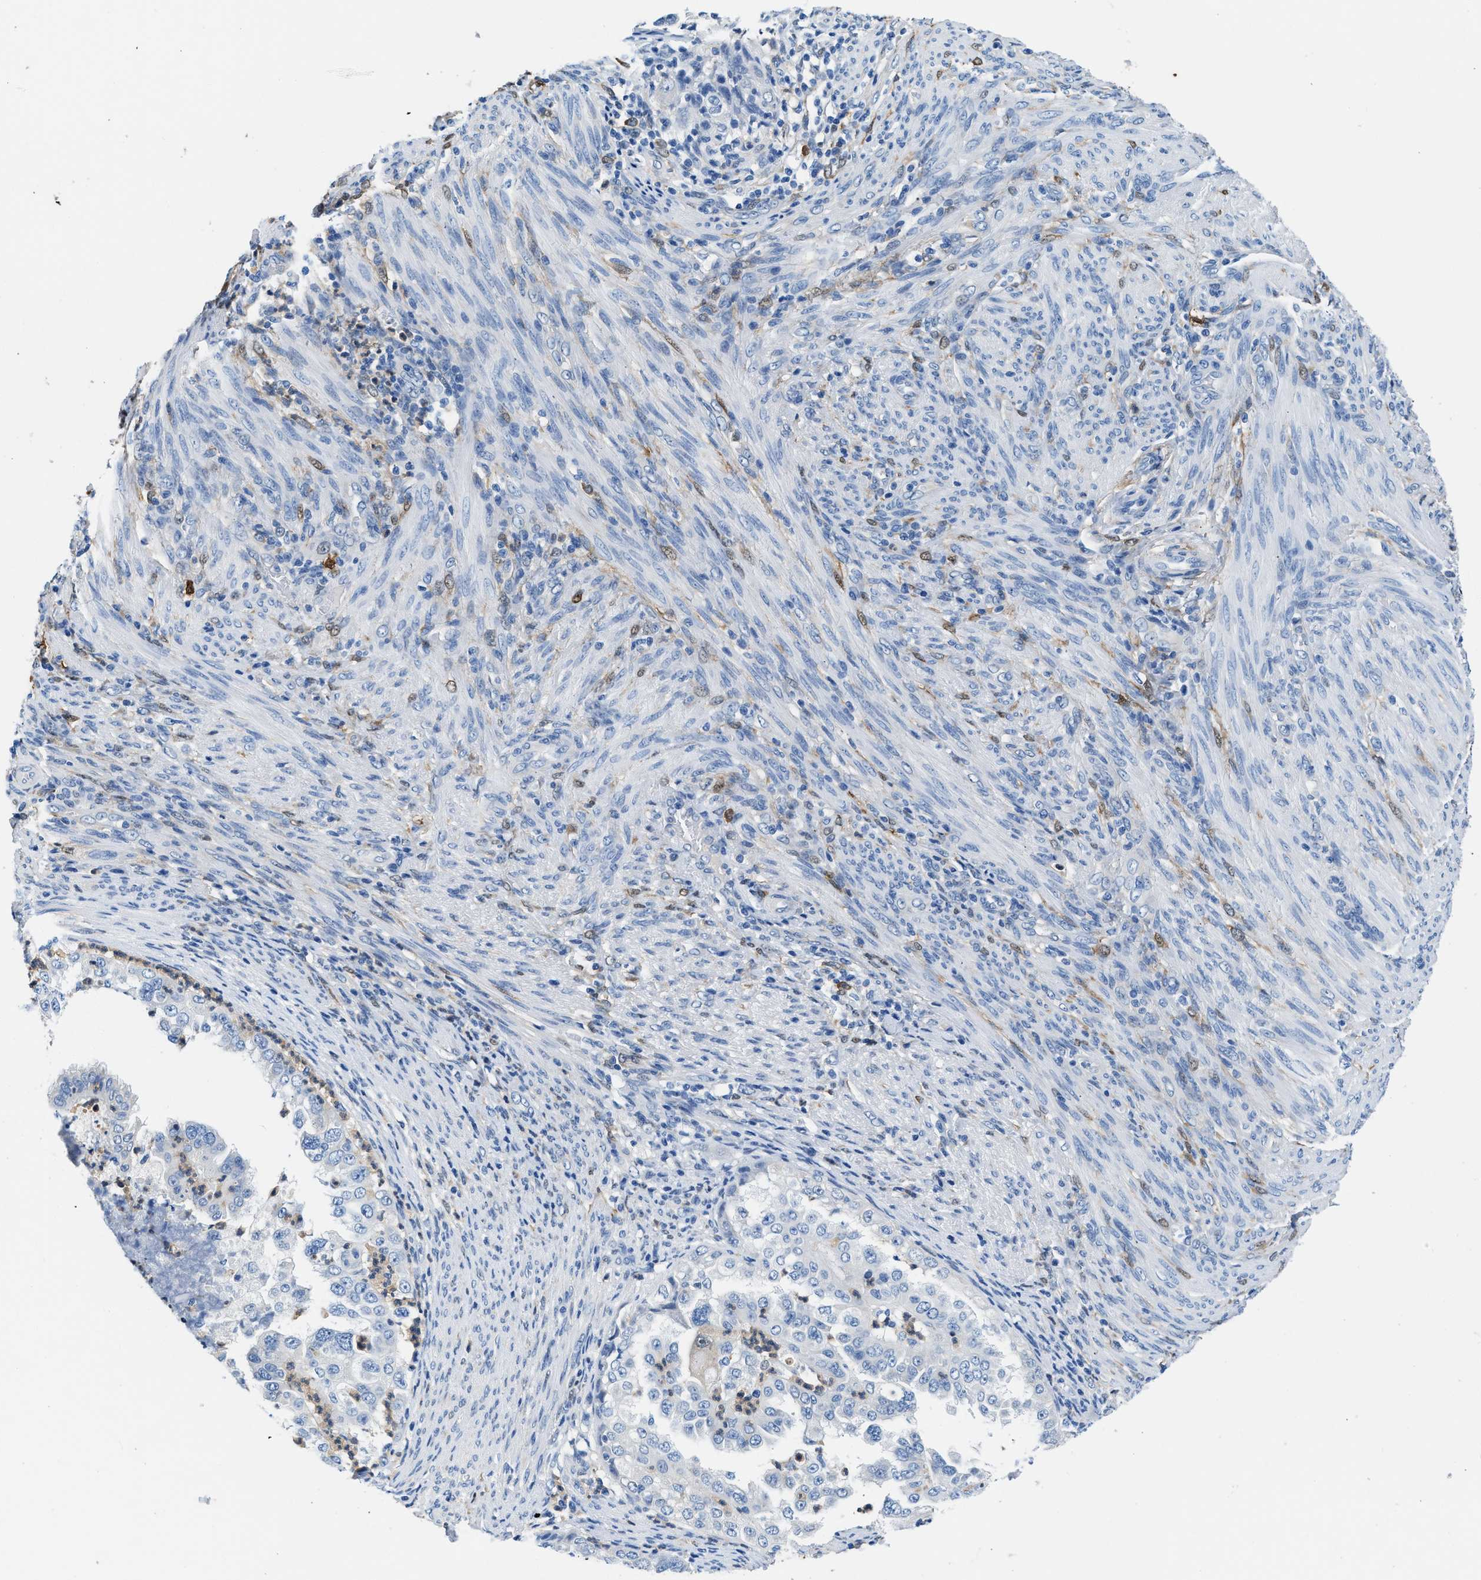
{"staining": {"intensity": "negative", "quantity": "none", "location": "none"}, "tissue": "endometrial cancer", "cell_type": "Tumor cells", "image_type": "cancer", "snomed": [{"axis": "morphology", "description": "Adenocarcinoma, NOS"}, {"axis": "topography", "description": "Endometrium"}], "caption": "This is a micrograph of immunohistochemistry staining of adenocarcinoma (endometrial), which shows no staining in tumor cells.", "gene": "FADS6", "patient": {"sex": "female", "age": 85}}